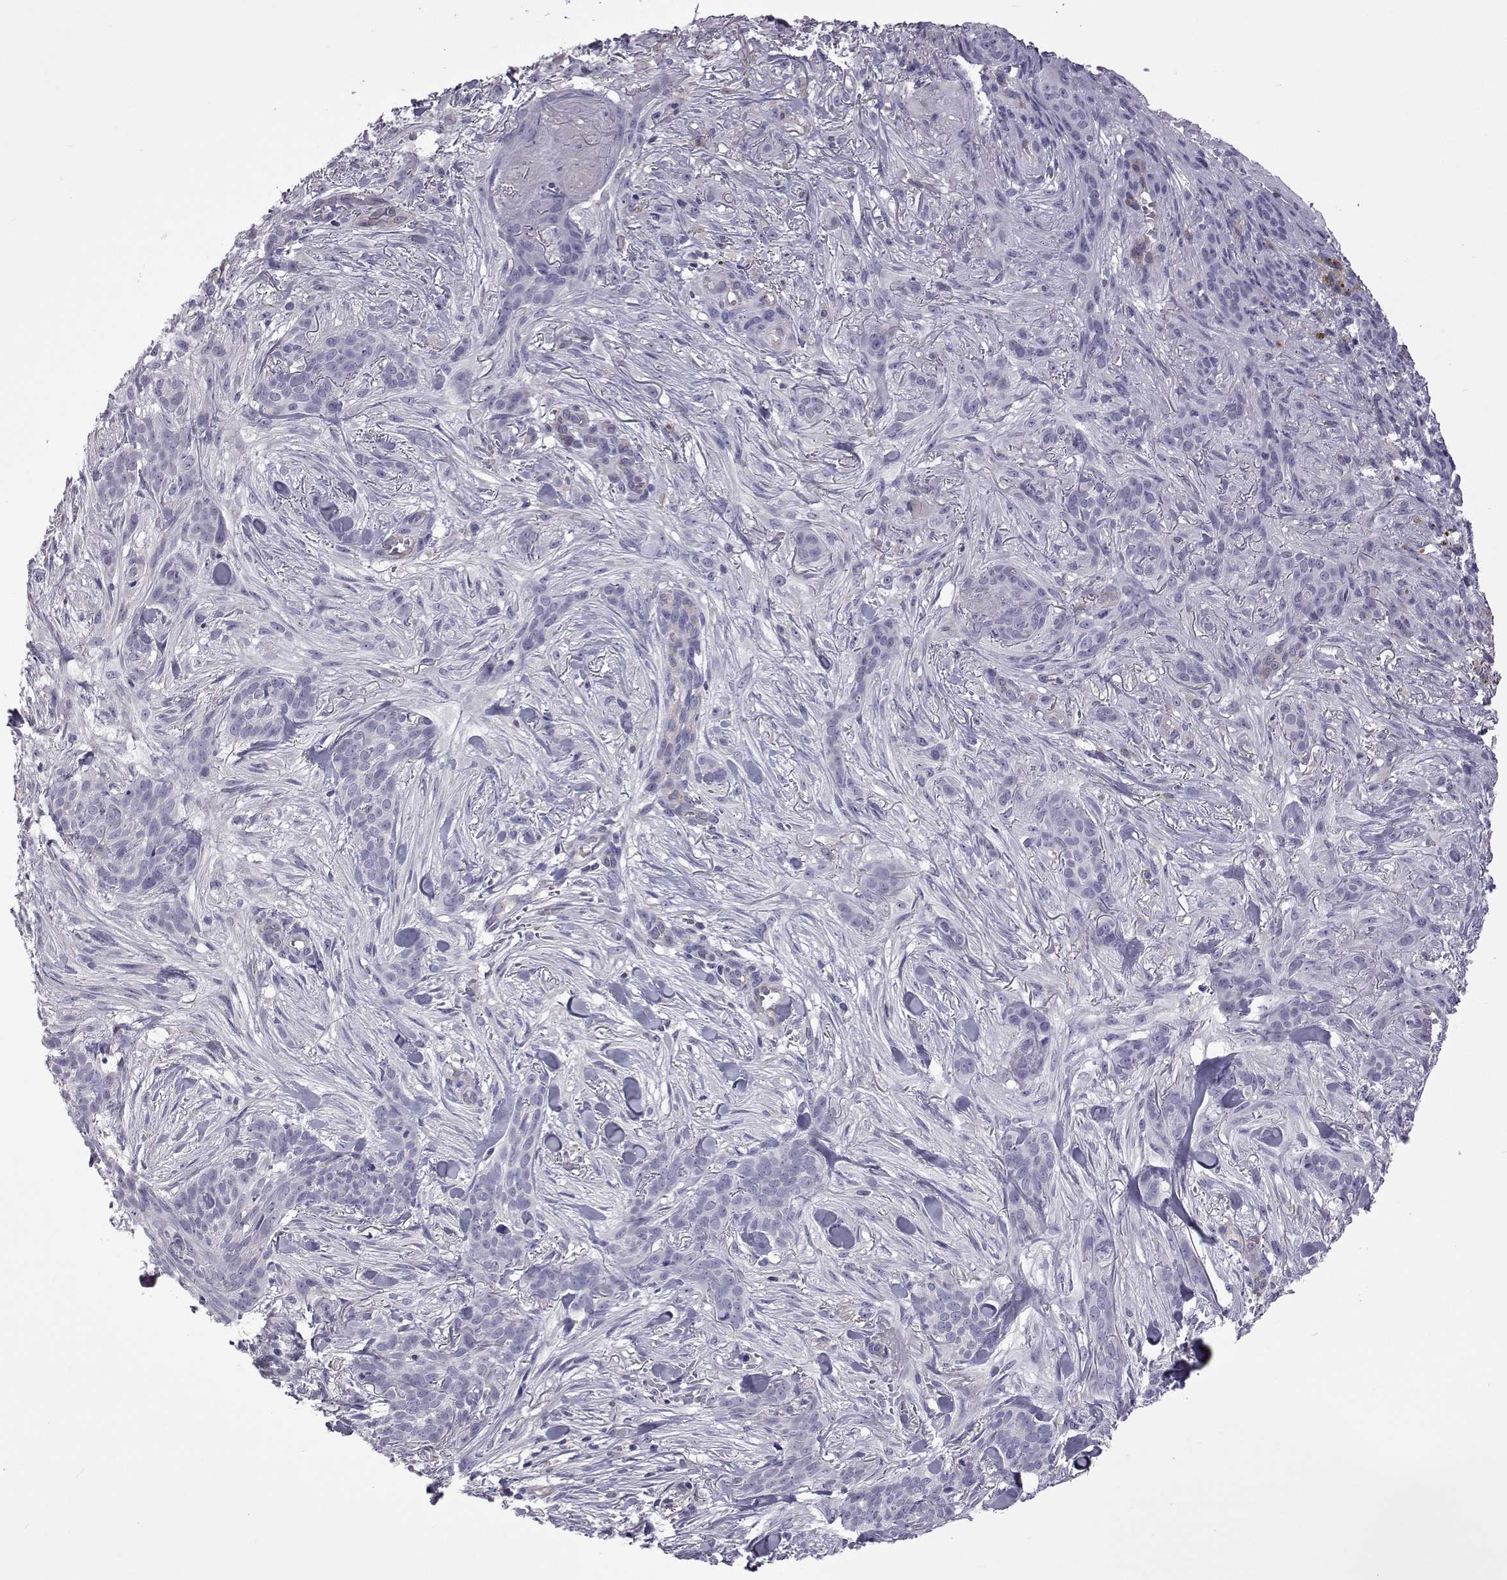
{"staining": {"intensity": "negative", "quantity": "none", "location": "none"}, "tissue": "skin cancer", "cell_type": "Tumor cells", "image_type": "cancer", "snomed": [{"axis": "morphology", "description": "Basal cell carcinoma"}, {"axis": "topography", "description": "Skin"}], "caption": "DAB (3,3'-diaminobenzidine) immunohistochemical staining of human skin cancer (basal cell carcinoma) reveals no significant expression in tumor cells. Brightfield microscopy of IHC stained with DAB (brown) and hematoxylin (blue), captured at high magnification.", "gene": "TCF15", "patient": {"sex": "female", "age": 61}}